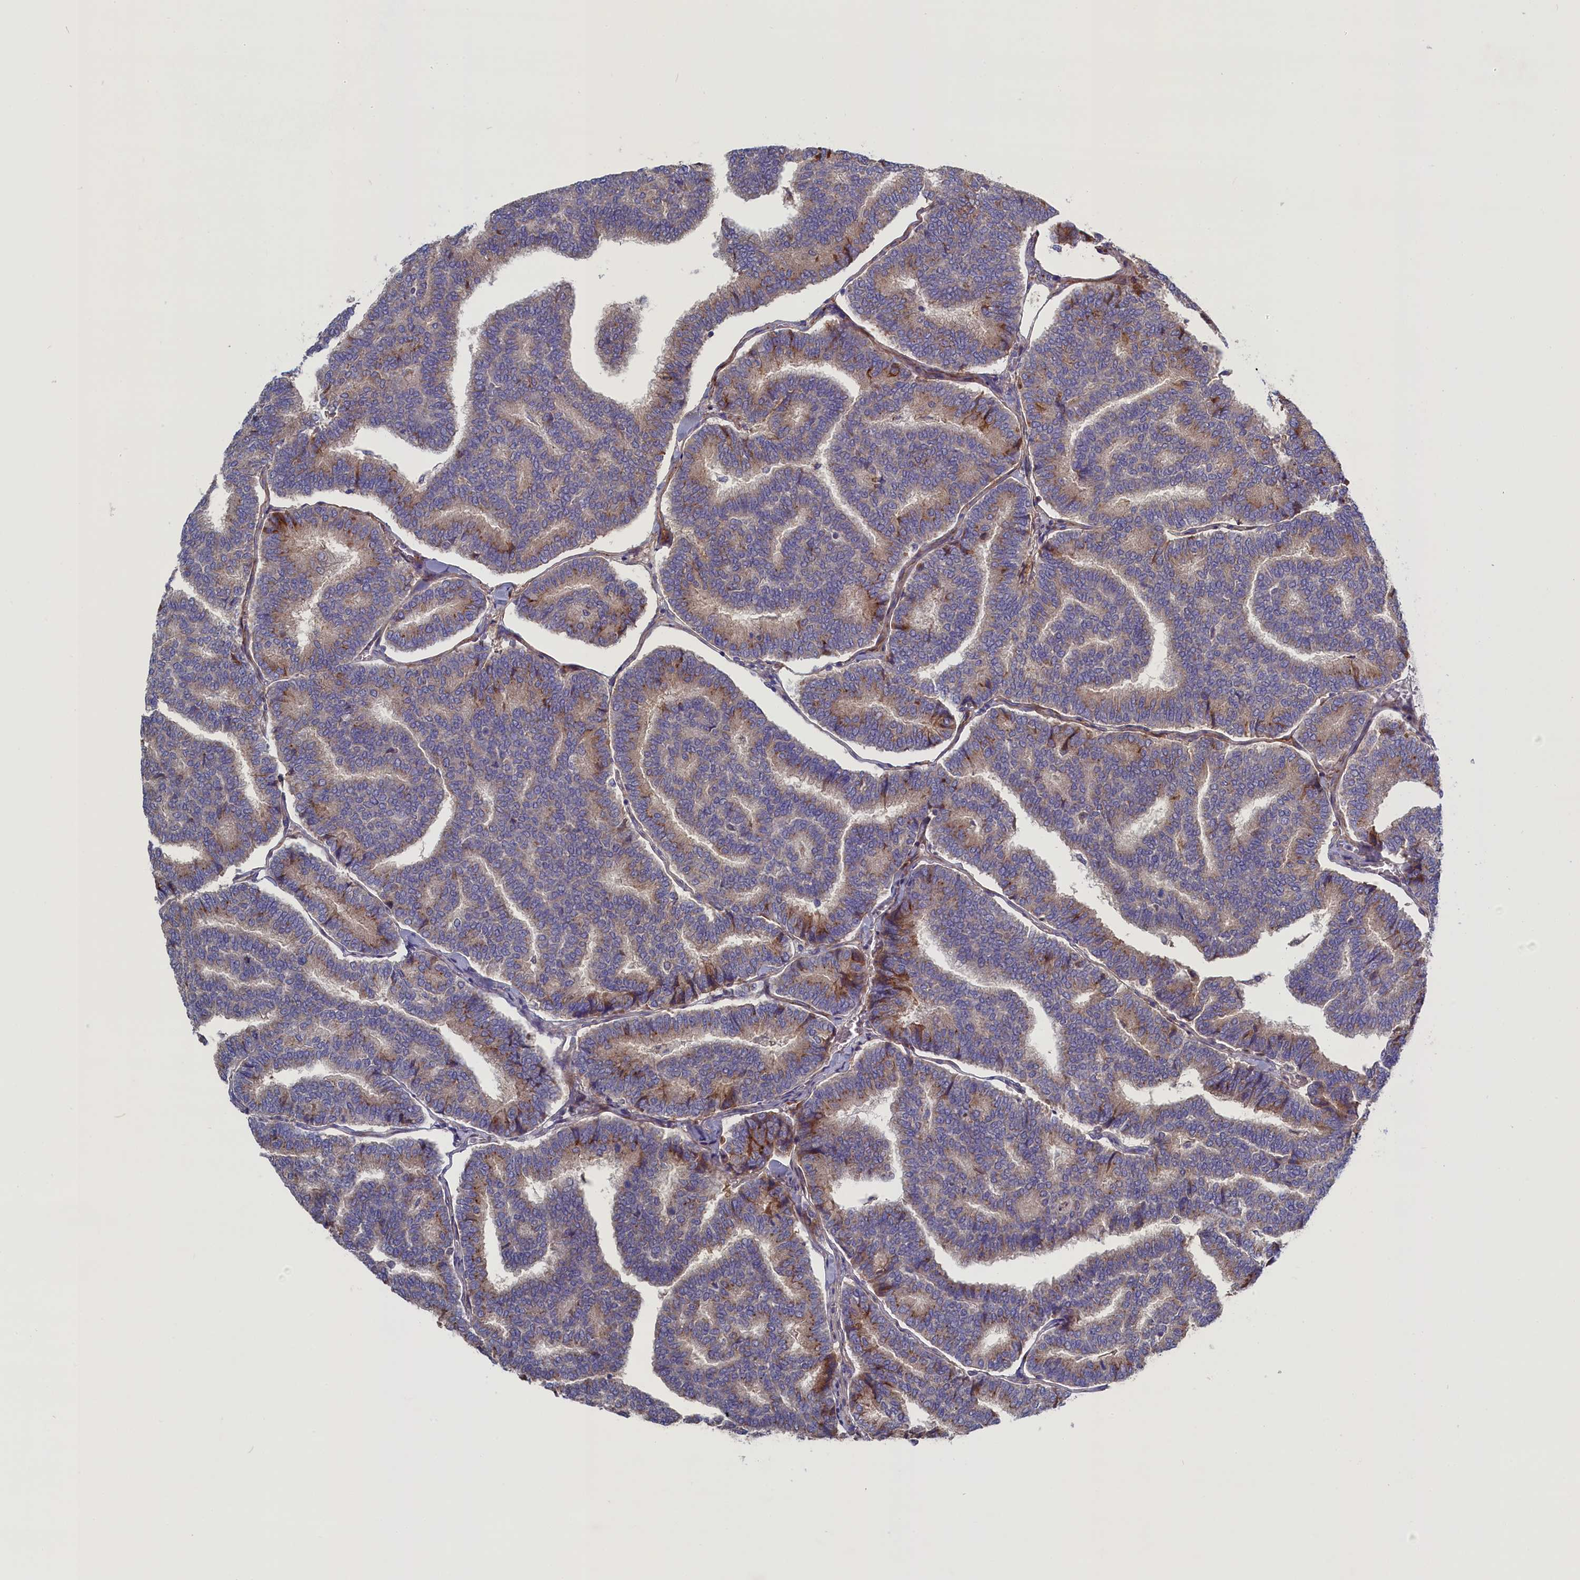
{"staining": {"intensity": "moderate", "quantity": "25%-75%", "location": "cytoplasmic/membranous"}, "tissue": "thyroid cancer", "cell_type": "Tumor cells", "image_type": "cancer", "snomed": [{"axis": "morphology", "description": "Papillary adenocarcinoma, NOS"}, {"axis": "topography", "description": "Thyroid gland"}], "caption": "About 25%-75% of tumor cells in human thyroid papillary adenocarcinoma exhibit moderate cytoplasmic/membranous protein staining as visualized by brown immunohistochemical staining.", "gene": "GPR108", "patient": {"sex": "female", "age": 35}}